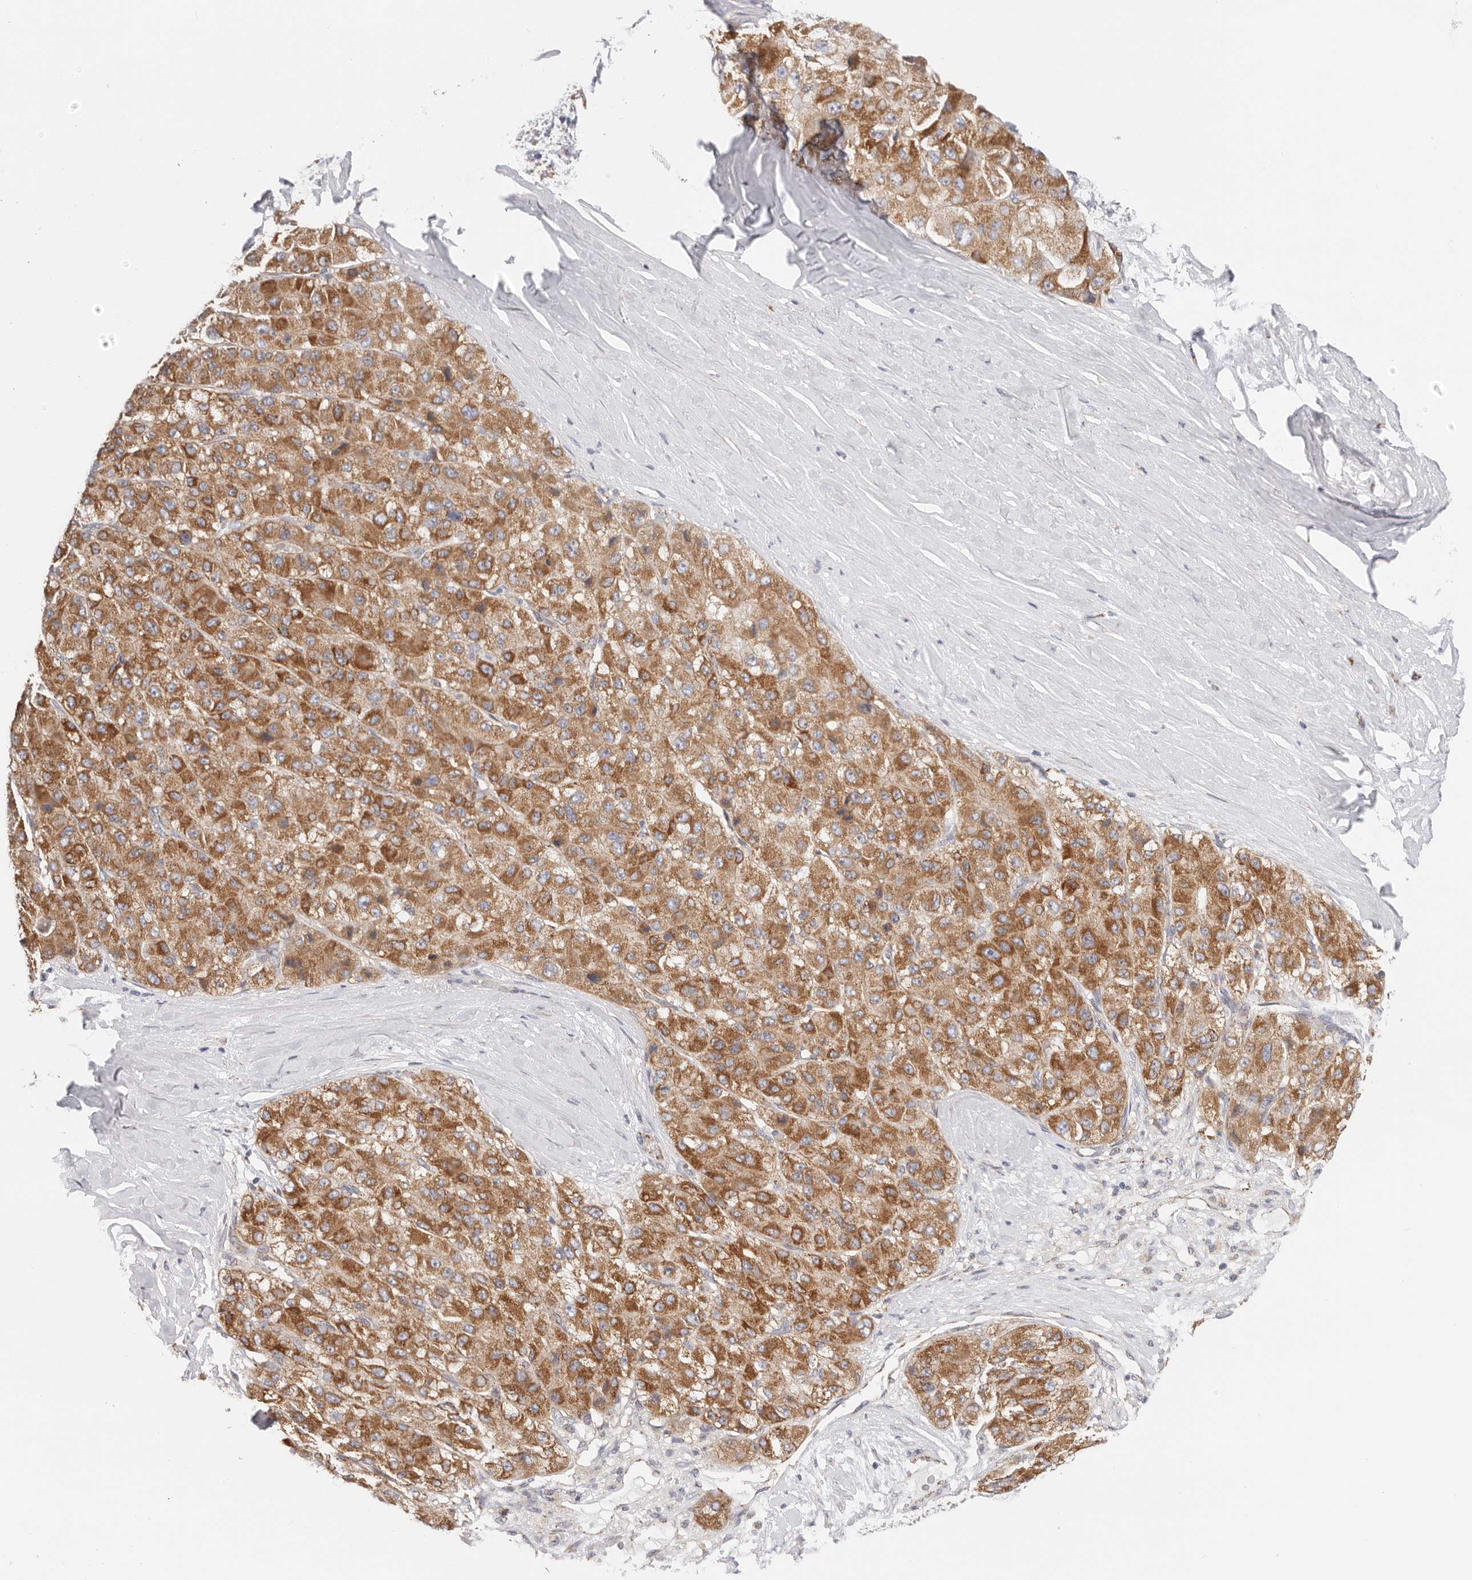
{"staining": {"intensity": "strong", "quantity": ">75%", "location": "cytoplasmic/membranous"}, "tissue": "liver cancer", "cell_type": "Tumor cells", "image_type": "cancer", "snomed": [{"axis": "morphology", "description": "Carcinoma, Hepatocellular, NOS"}, {"axis": "topography", "description": "Liver"}], "caption": "DAB immunohistochemical staining of liver cancer displays strong cytoplasmic/membranous protein staining in approximately >75% of tumor cells.", "gene": "AFDN", "patient": {"sex": "male", "age": 80}}